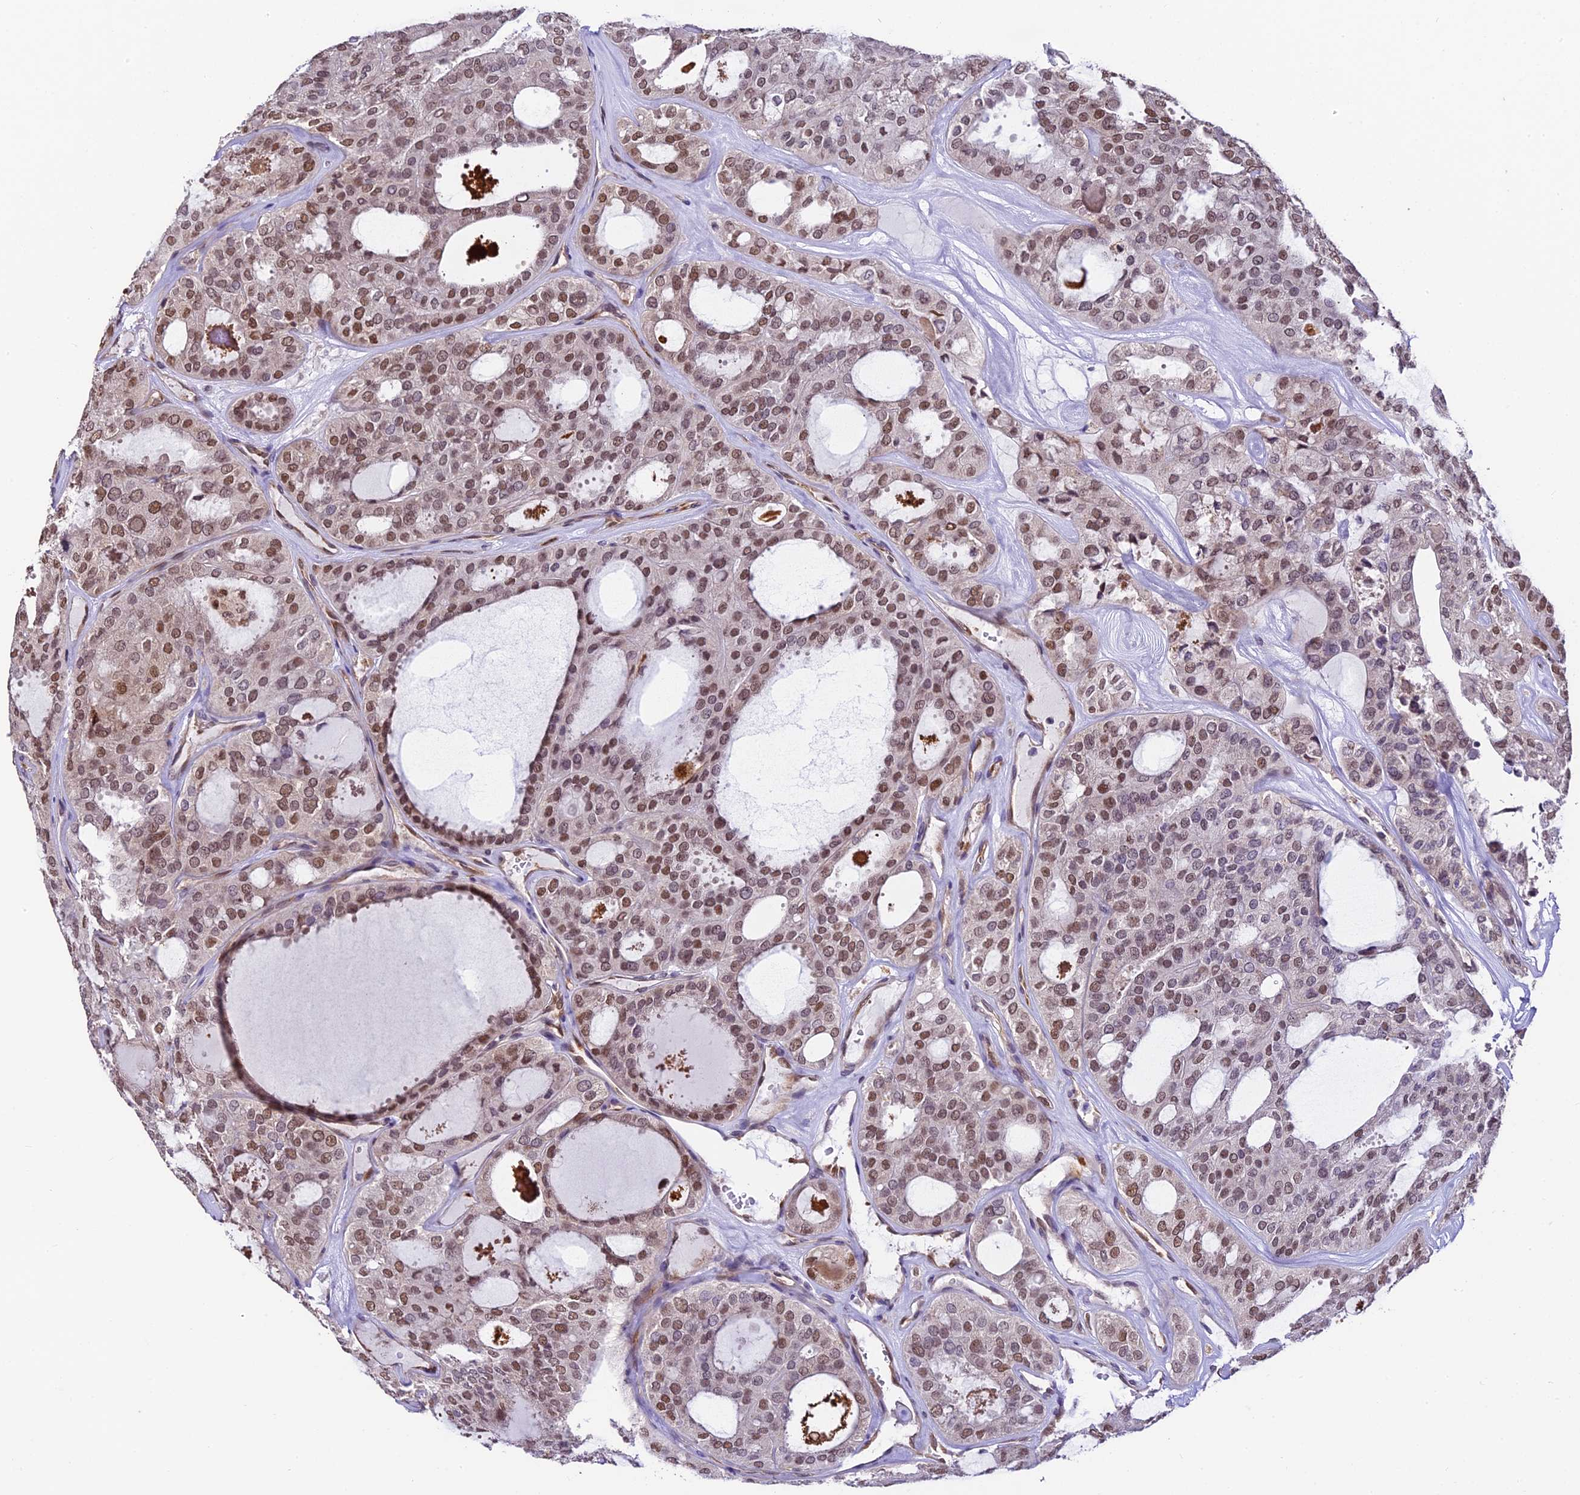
{"staining": {"intensity": "moderate", "quantity": "25%-75%", "location": "nuclear"}, "tissue": "thyroid cancer", "cell_type": "Tumor cells", "image_type": "cancer", "snomed": [{"axis": "morphology", "description": "Follicular adenoma carcinoma, NOS"}, {"axis": "topography", "description": "Thyroid gland"}], "caption": "Thyroid cancer (follicular adenoma carcinoma) tissue reveals moderate nuclear staining in about 25%-75% of tumor cells, visualized by immunohistochemistry.", "gene": "TRIM22", "patient": {"sex": "male", "age": 75}}